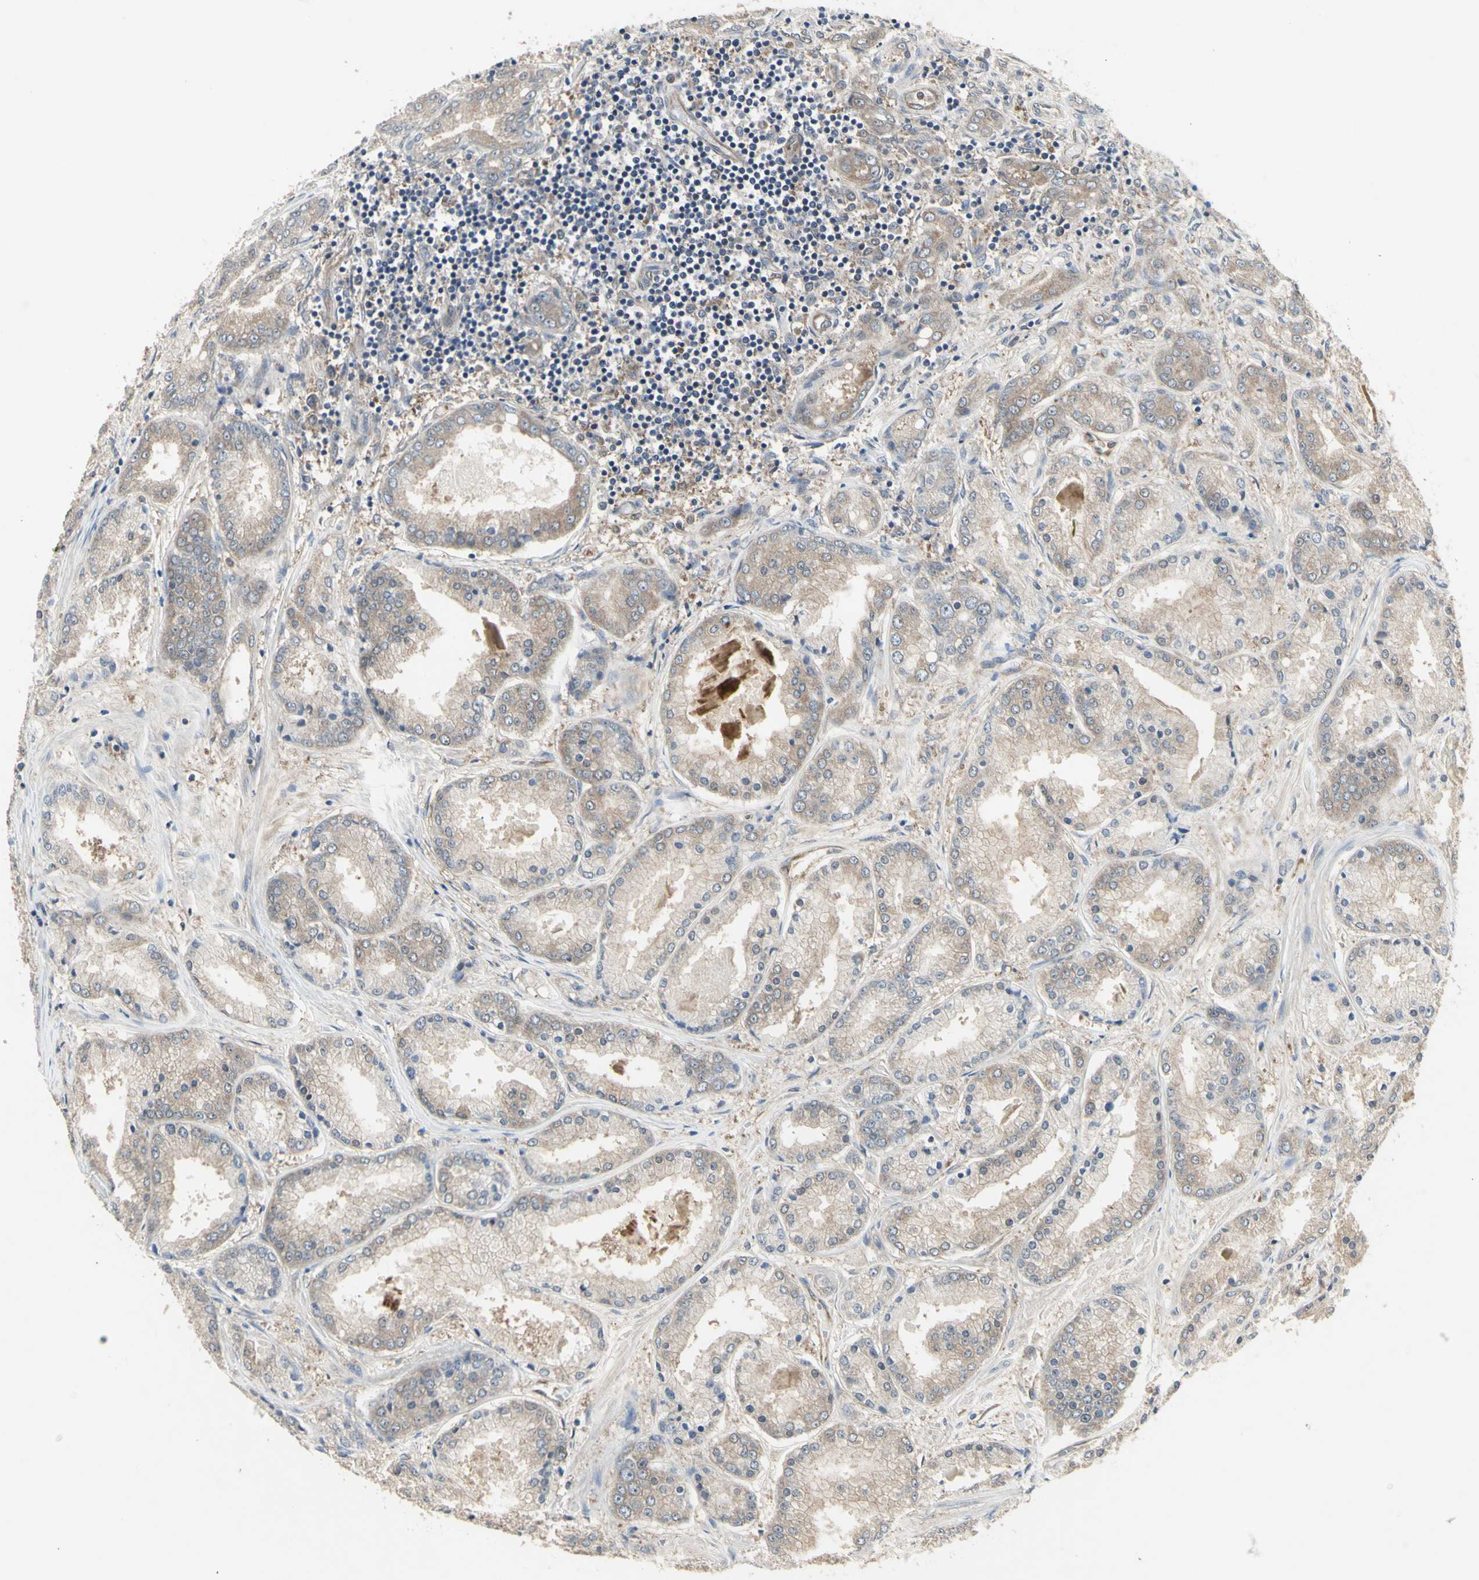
{"staining": {"intensity": "moderate", "quantity": ">75%", "location": "cytoplasmic/membranous"}, "tissue": "prostate cancer", "cell_type": "Tumor cells", "image_type": "cancer", "snomed": [{"axis": "morphology", "description": "Adenocarcinoma, High grade"}, {"axis": "topography", "description": "Prostate"}], "caption": "Protein staining of adenocarcinoma (high-grade) (prostate) tissue shows moderate cytoplasmic/membranous expression in approximately >75% of tumor cells. The staining is performed using DAB brown chromogen to label protein expression. The nuclei are counter-stained blue using hematoxylin.", "gene": "CHURC1-FNTB", "patient": {"sex": "male", "age": 59}}